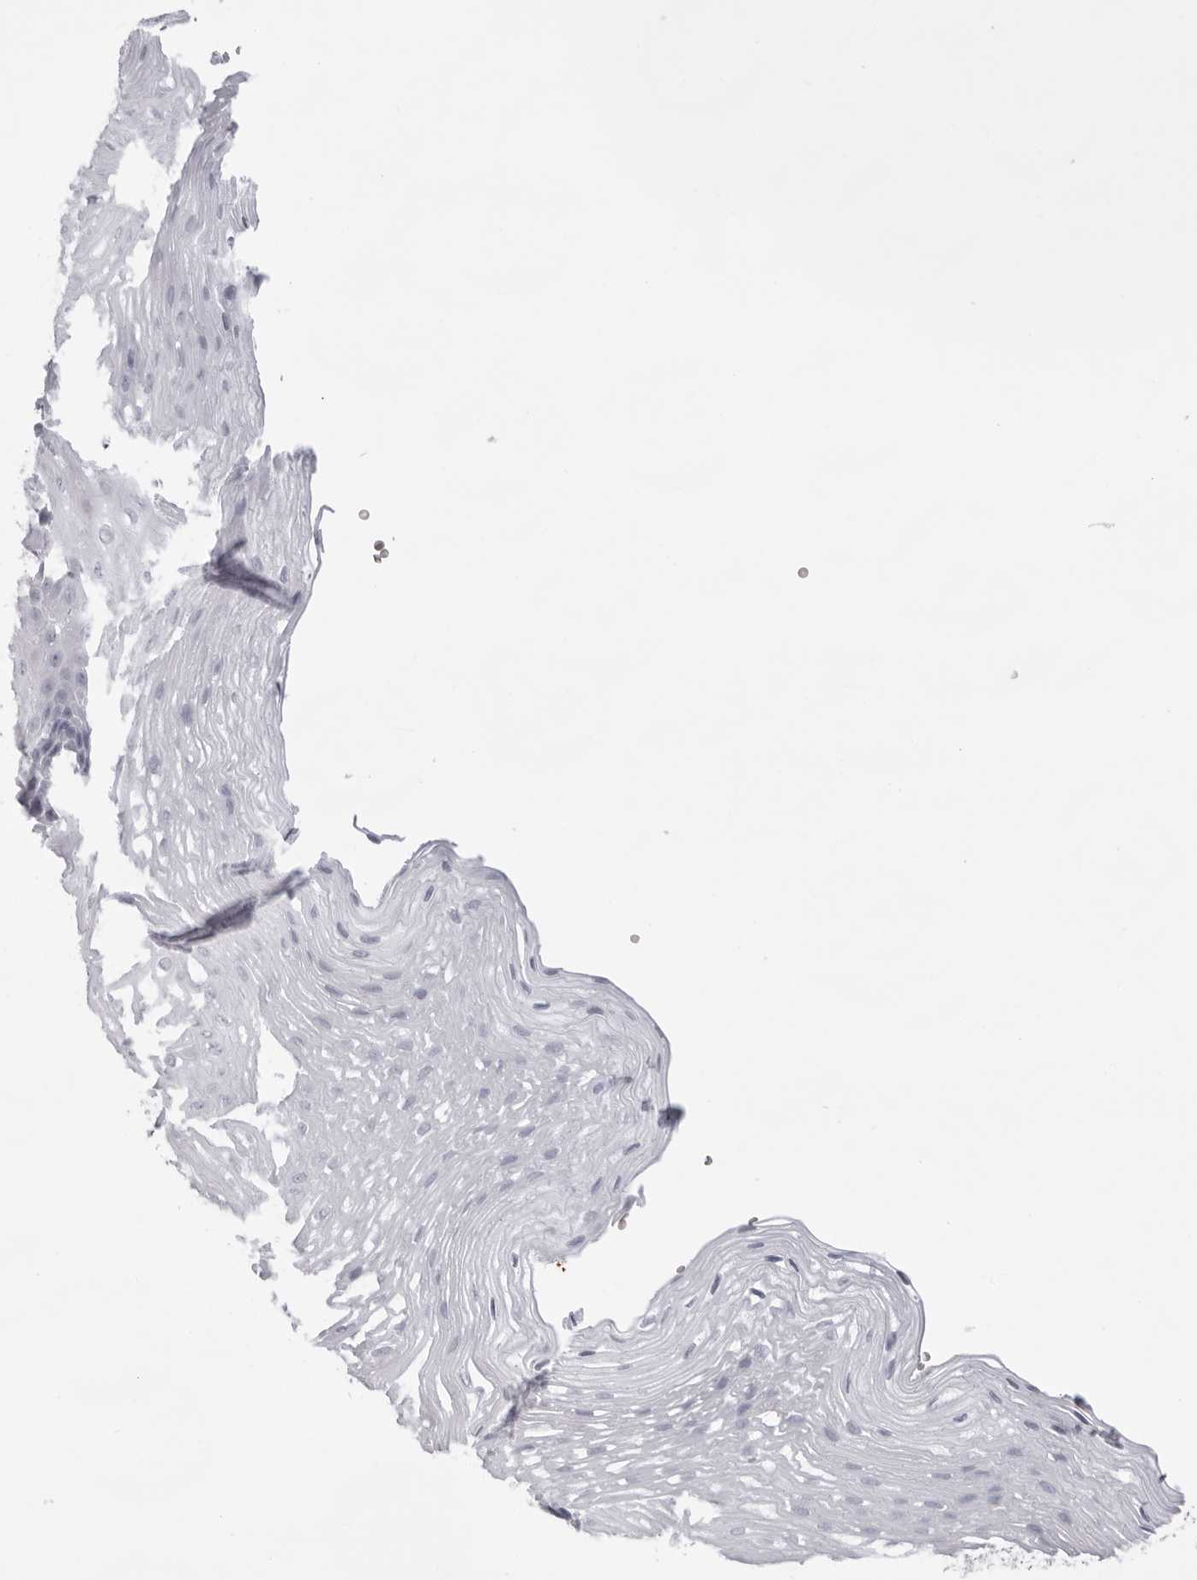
{"staining": {"intensity": "negative", "quantity": "none", "location": "none"}, "tissue": "esophagus", "cell_type": "Squamous epithelial cells", "image_type": "normal", "snomed": [{"axis": "morphology", "description": "Normal tissue, NOS"}, {"axis": "topography", "description": "Esophagus"}], "caption": "Immunohistochemical staining of unremarkable human esophagus displays no significant staining in squamous epithelial cells.", "gene": "SPTA1", "patient": {"sex": "female", "age": 66}}